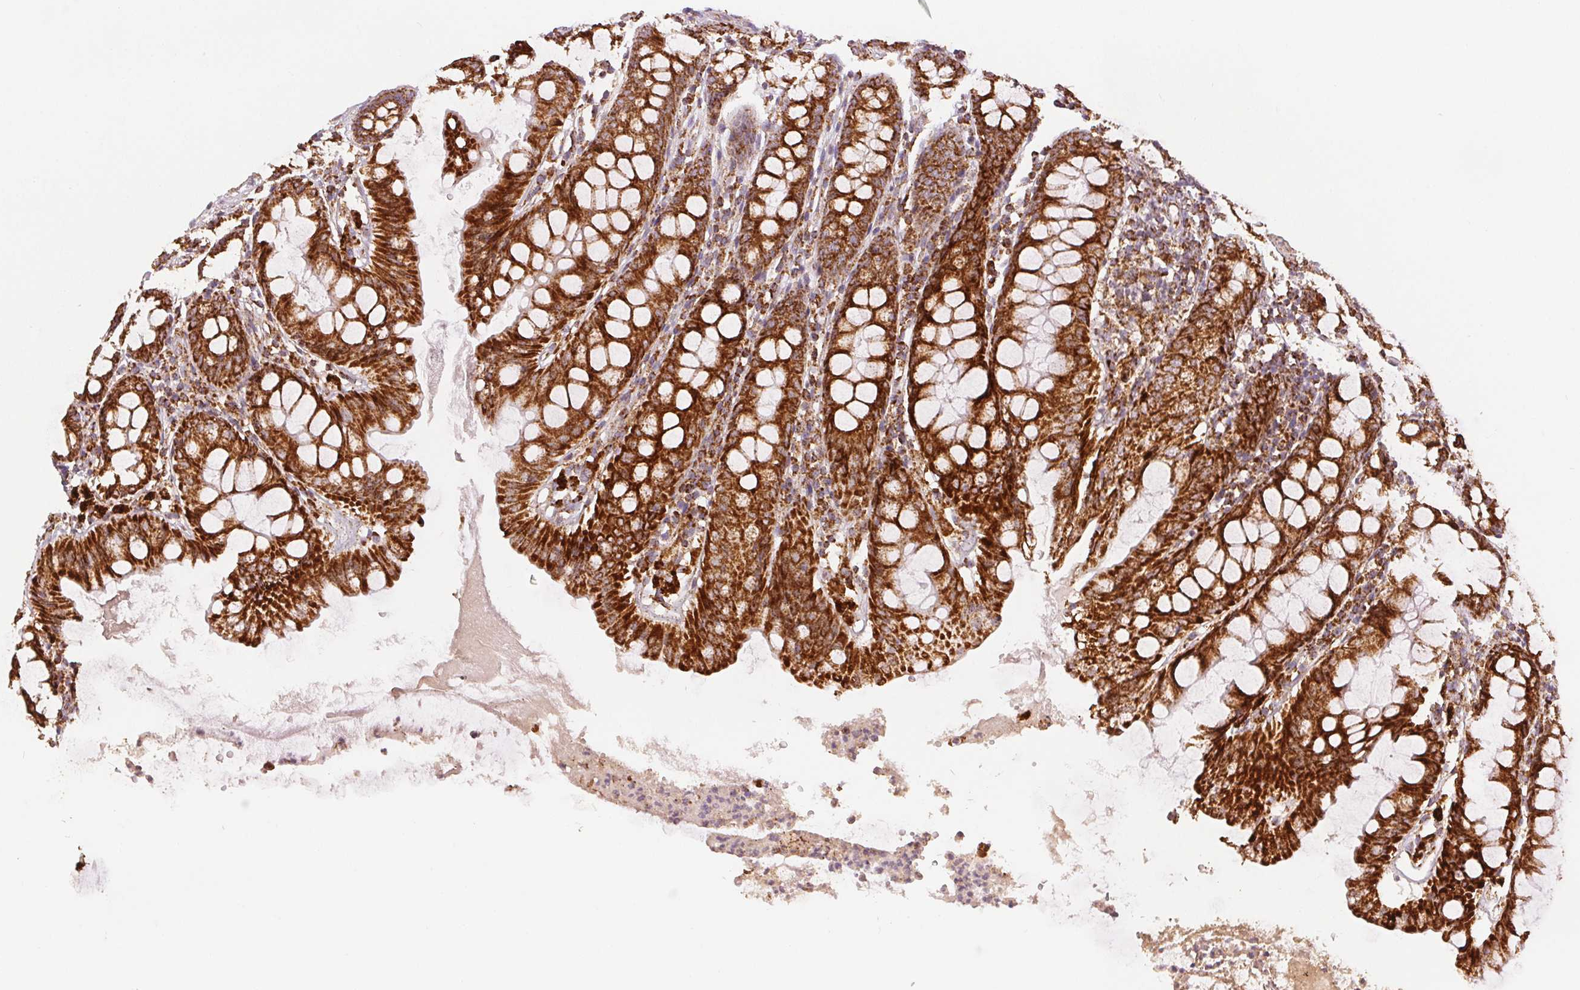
{"staining": {"intensity": "strong", "quantity": ">75%", "location": "cytoplasmic/membranous"}, "tissue": "colon", "cell_type": "Glandular cells", "image_type": "normal", "snomed": [{"axis": "morphology", "description": "Normal tissue, NOS"}, {"axis": "topography", "description": "Colon"}], "caption": "This is a photomicrograph of IHC staining of normal colon, which shows strong expression in the cytoplasmic/membranous of glandular cells.", "gene": "SDHB", "patient": {"sex": "female", "age": 84}}